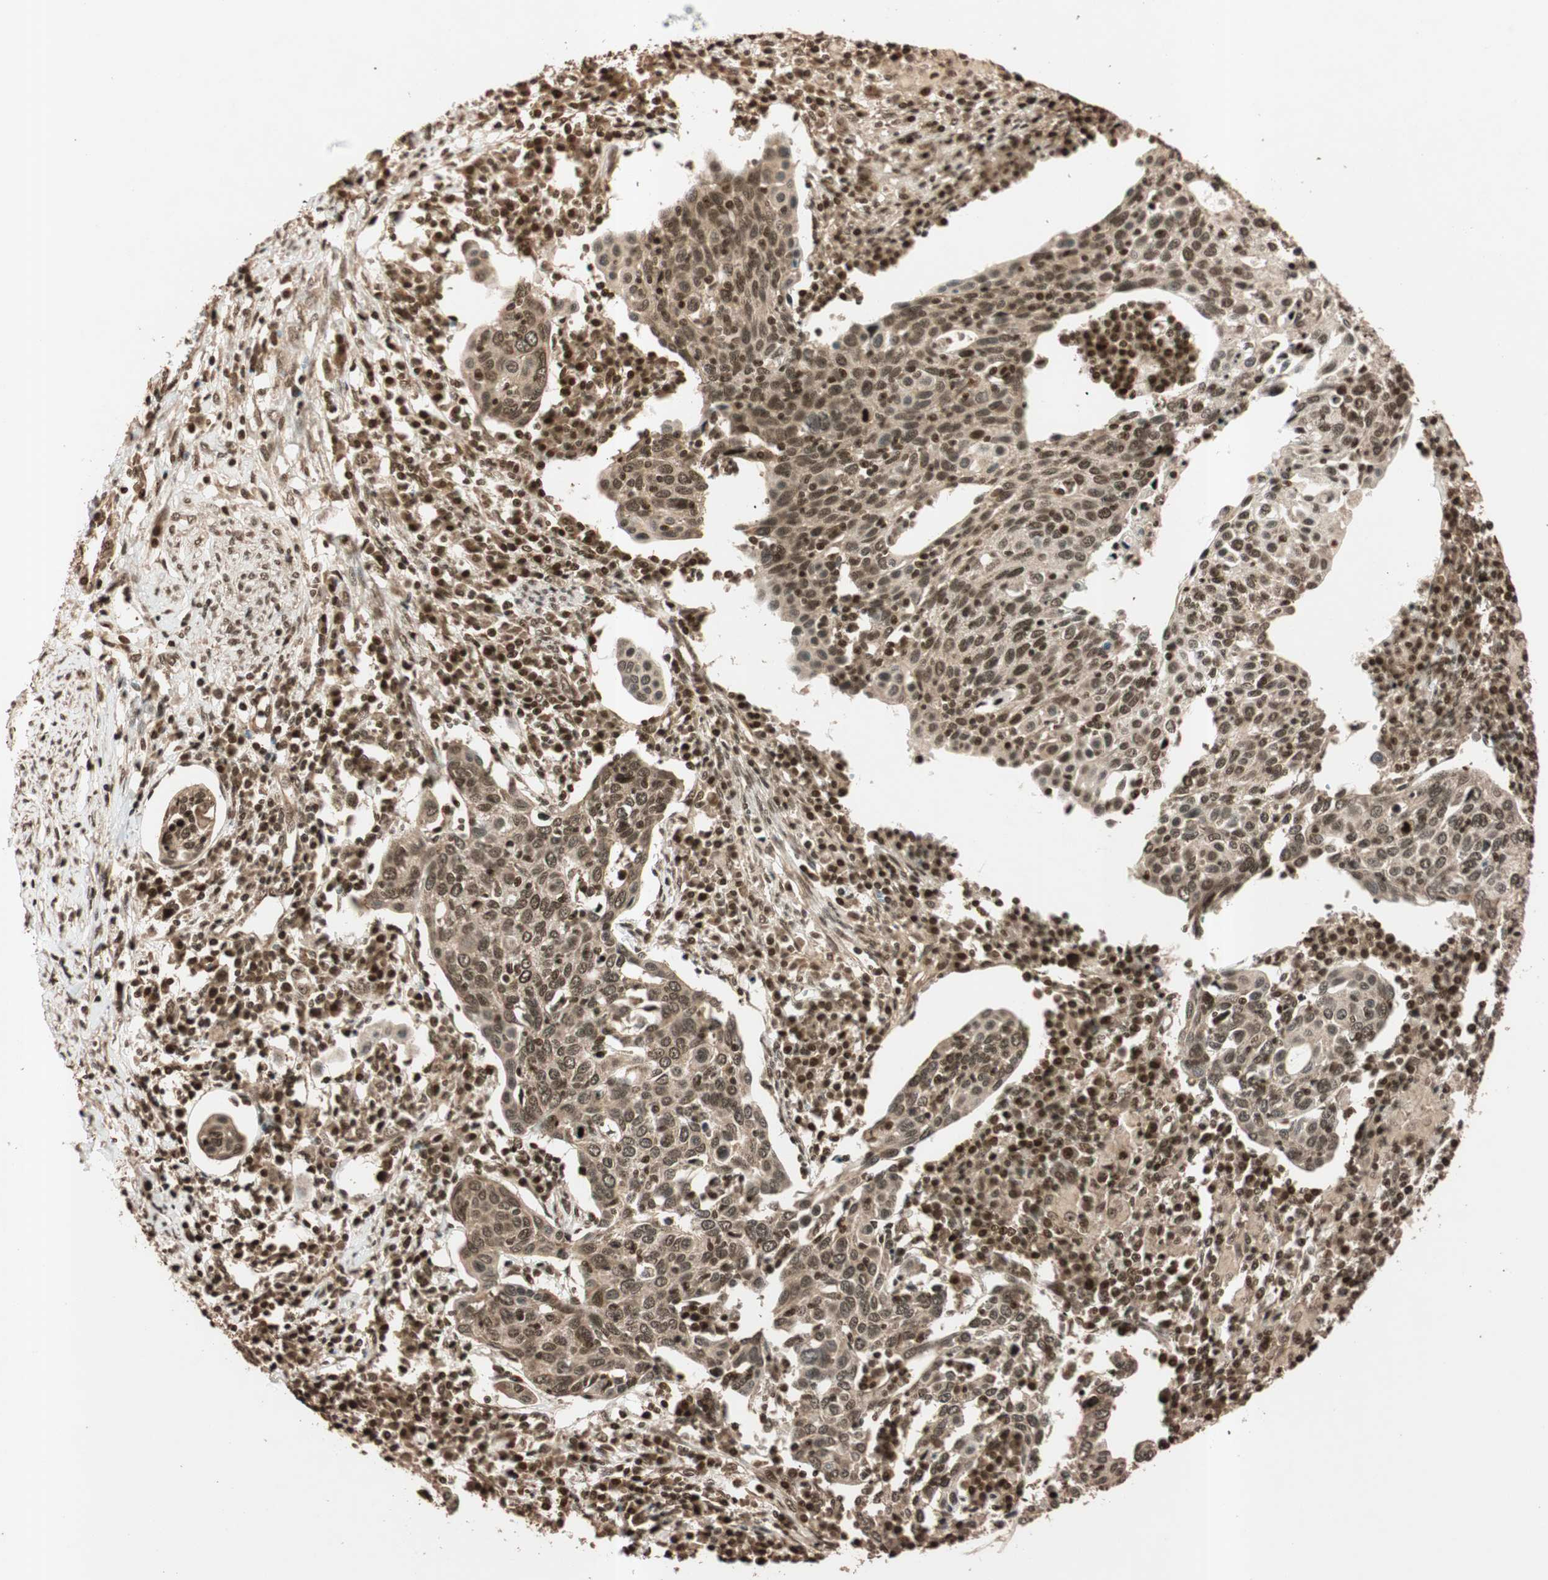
{"staining": {"intensity": "moderate", "quantity": ">75%", "location": "nuclear"}, "tissue": "cervical cancer", "cell_type": "Tumor cells", "image_type": "cancer", "snomed": [{"axis": "morphology", "description": "Squamous cell carcinoma, NOS"}, {"axis": "topography", "description": "Cervix"}], "caption": "Squamous cell carcinoma (cervical) tissue shows moderate nuclear expression in about >75% of tumor cells, visualized by immunohistochemistry.", "gene": "ALKBH5", "patient": {"sex": "female", "age": 40}}